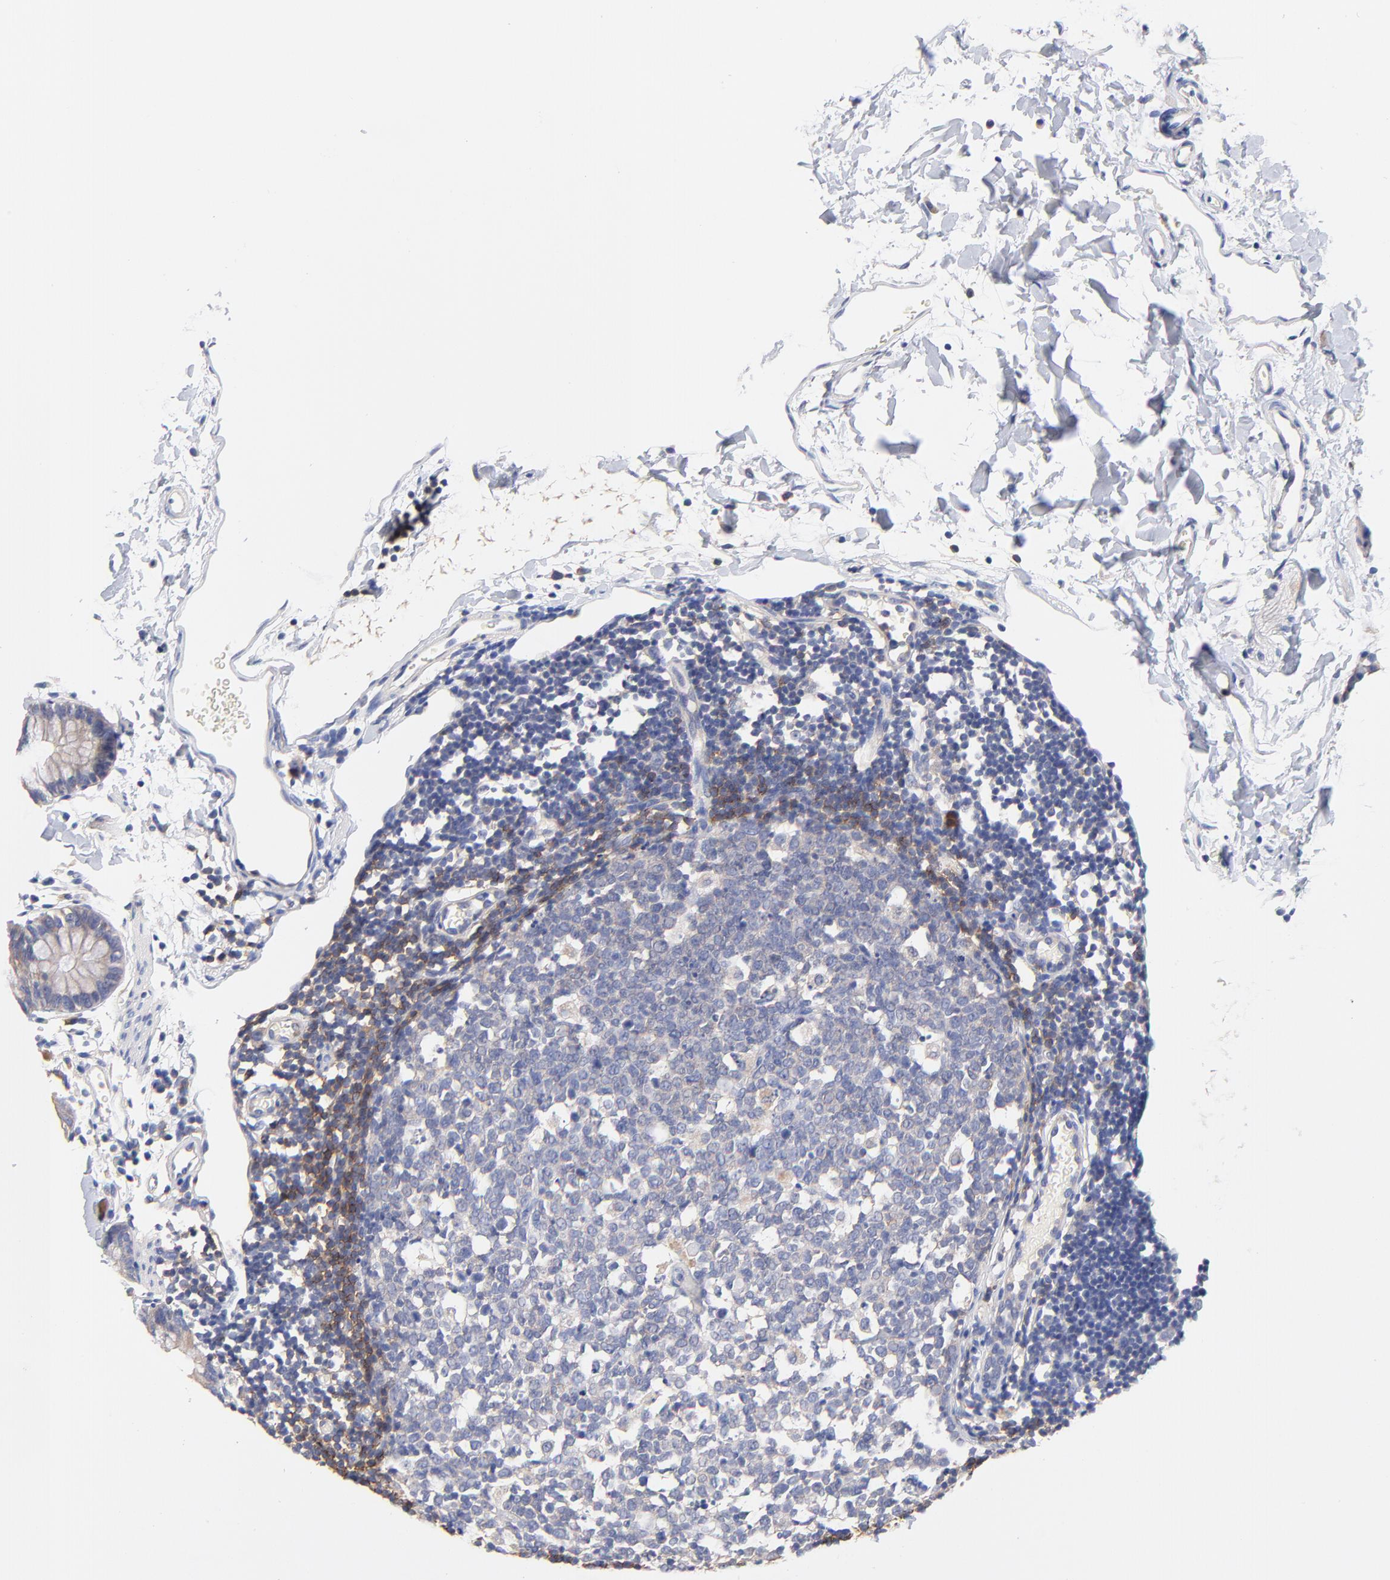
{"staining": {"intensity": "negative", "quantity": "none", "location": "none"}, "tissue": "colon", "cell_type": "Endothelial cells", "image_type": "normal", "snomed": [{"axis": "morphology", "description": "Normal tissue, NOS"}, {"axis": "topography", "description": "Colon"}], "caption": "Endothelial cells are negative for protein expression in unremarkable human colon. Brightfield microscopy of IHC stained with DAB (brown) and hematoxylin (blue), captured at high magnification.", "gene": "TNFRSF13C", "patient": {"sex": "male", "age": 14}}